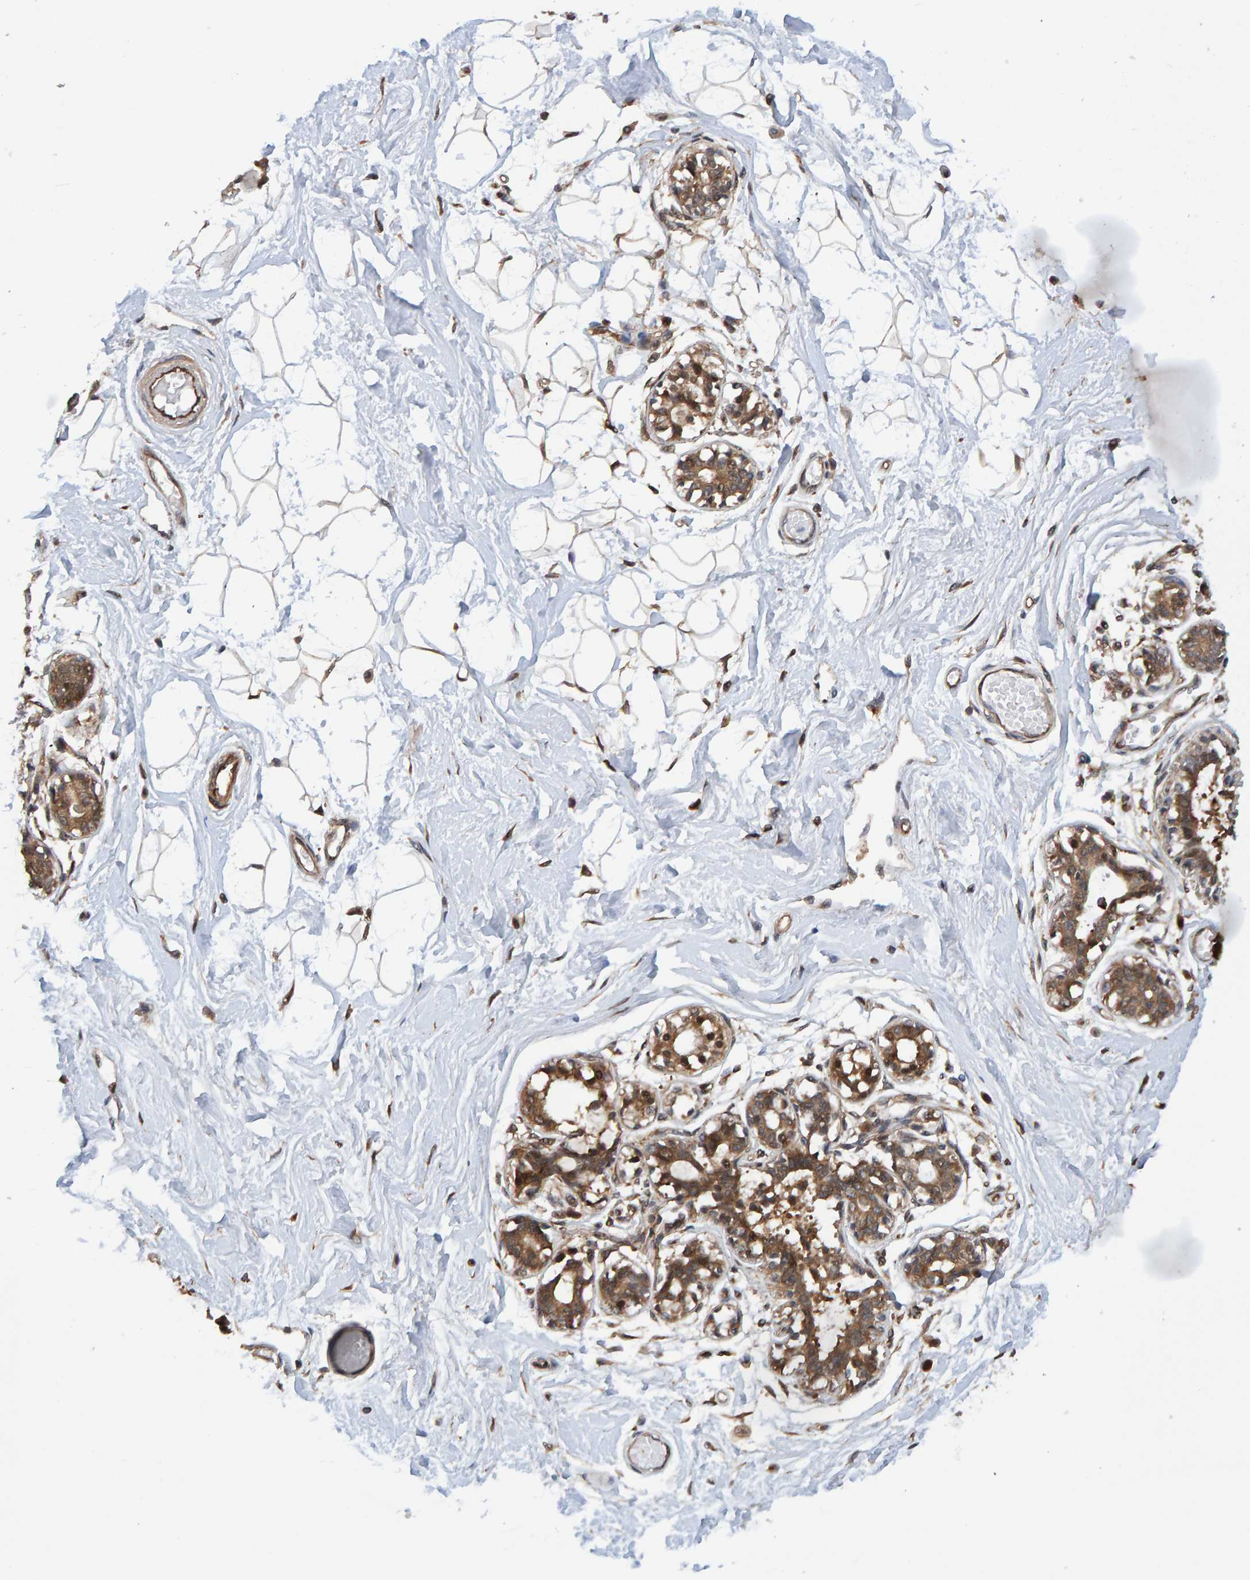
{"staining": {"intensity": "moderate", "quantity": "25%-75%", "location": "cytoplasmic/membranous"}, "tissue": "breast", "cell_type": "Adipocytes", "image_type": "normal", "snomed": [{"axis": "morphology", "description": "Normal tissue, NOS"}, {"axis": "topography", "description": "Breast"}], "caption": "A brown stain highlights moderate cytoplasmic/membranous expression of a protein in adipocytes of unremarkable human breast.", "gene": "SCRN2", "patient": {"sex": "female", "age": 45}}